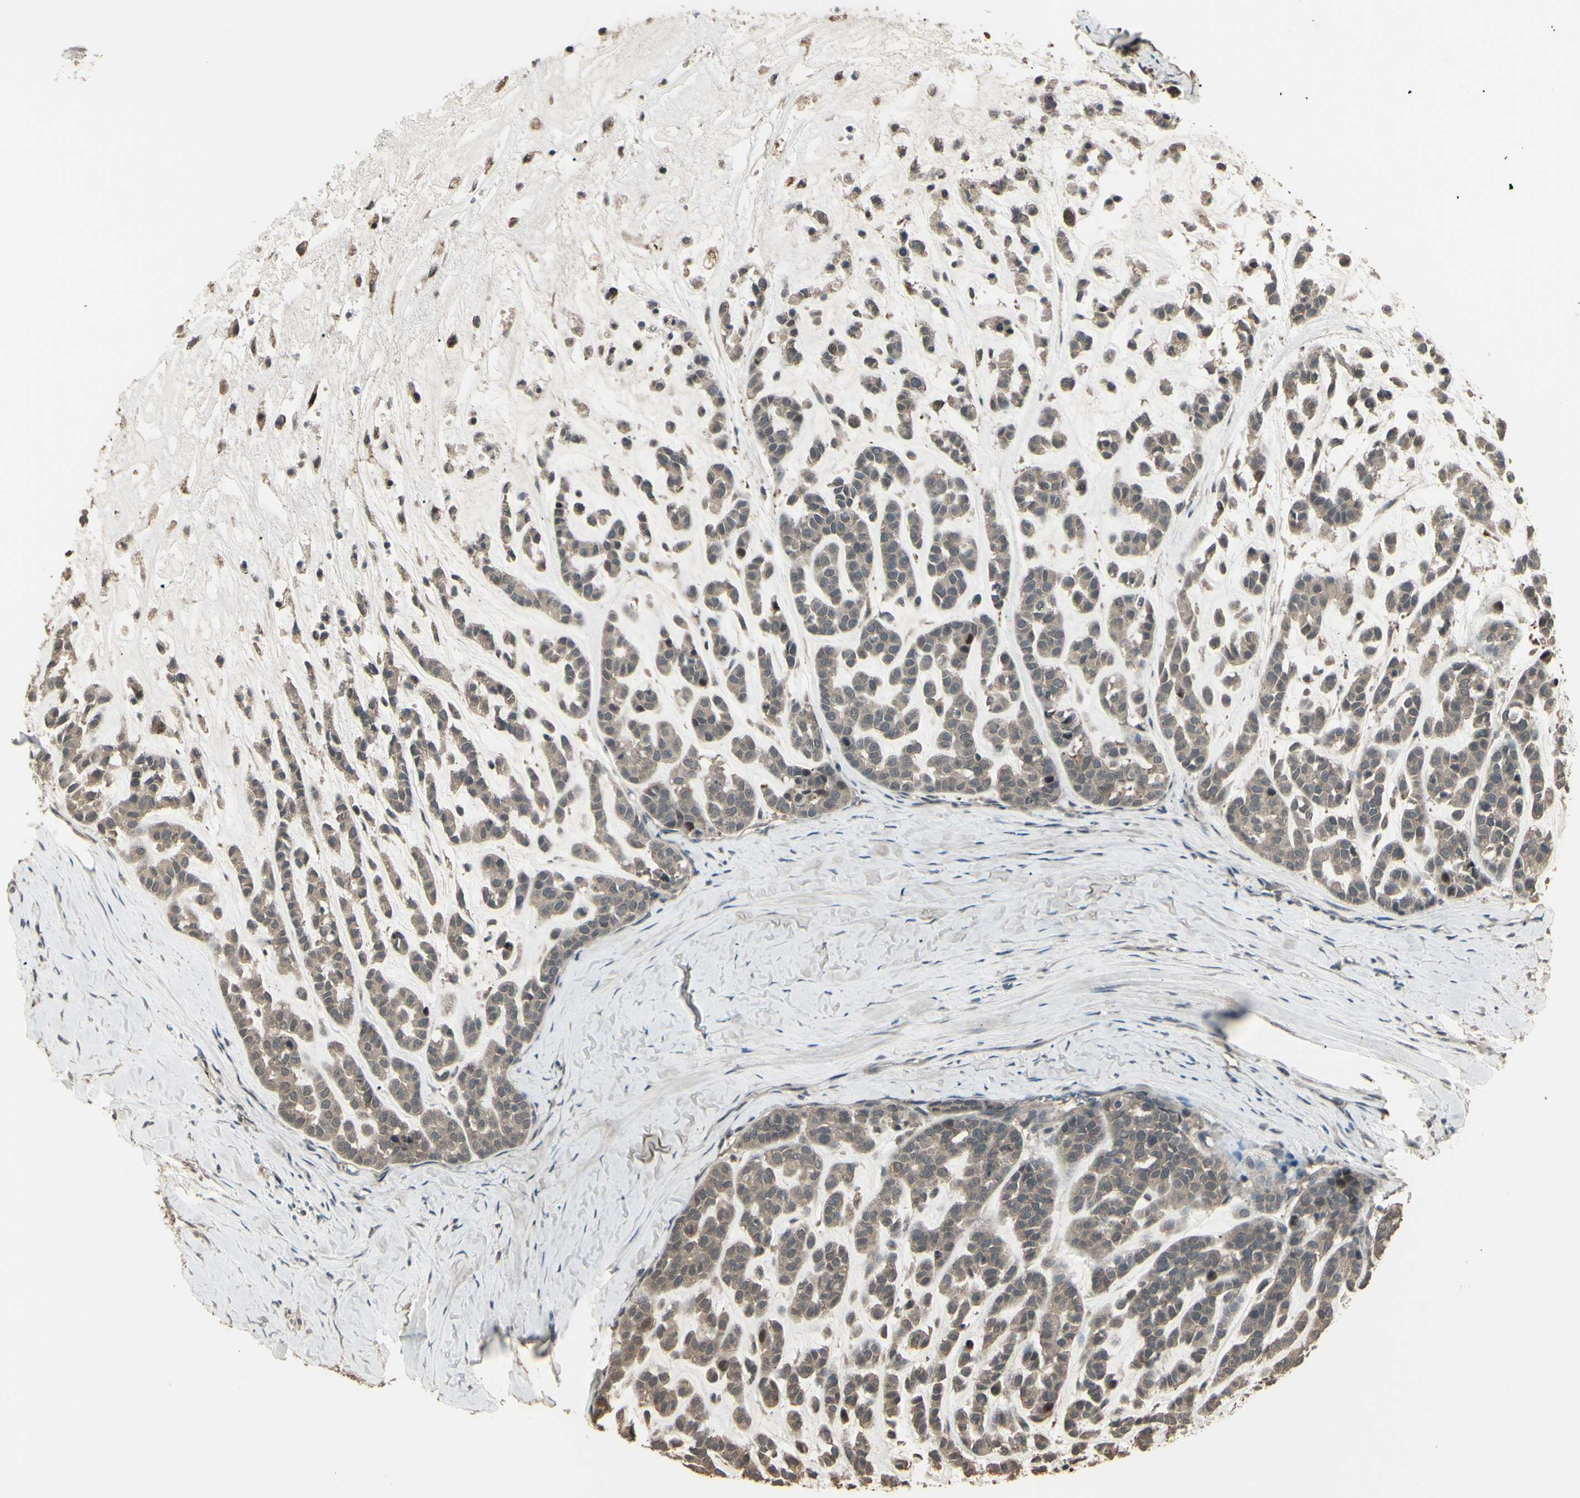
{"staining": {"intensity": "moderate", "quantity": "<25%", "location": "cytoplasmic/membranous"}, "tissue": "head and neck cancer", "cell_type": "Tumor cells", "image_type": "cancer", "snomed": [{"axis": "morphology", "description": "Adenocarcinoma, NOS"}, {"axis": "morphology", "description": "Adenoma, NOS"}, {"axis": "topography", "description": "Head-Neck"}], "caption": "Immunohistochemical staining of adenoma (head and neck) exhibits low levels of moderate cytoplasmic/membranous staining in approximately <25% of tumor cells. The protein of interest is stained brown, and the nuclei are stained in blue (DAB (3,3'-diaminobenzidine) IHC with brightfield microscopy, high magnification).", "gene": "GNAS", "patient": {"sex": "female", "age": 55}}